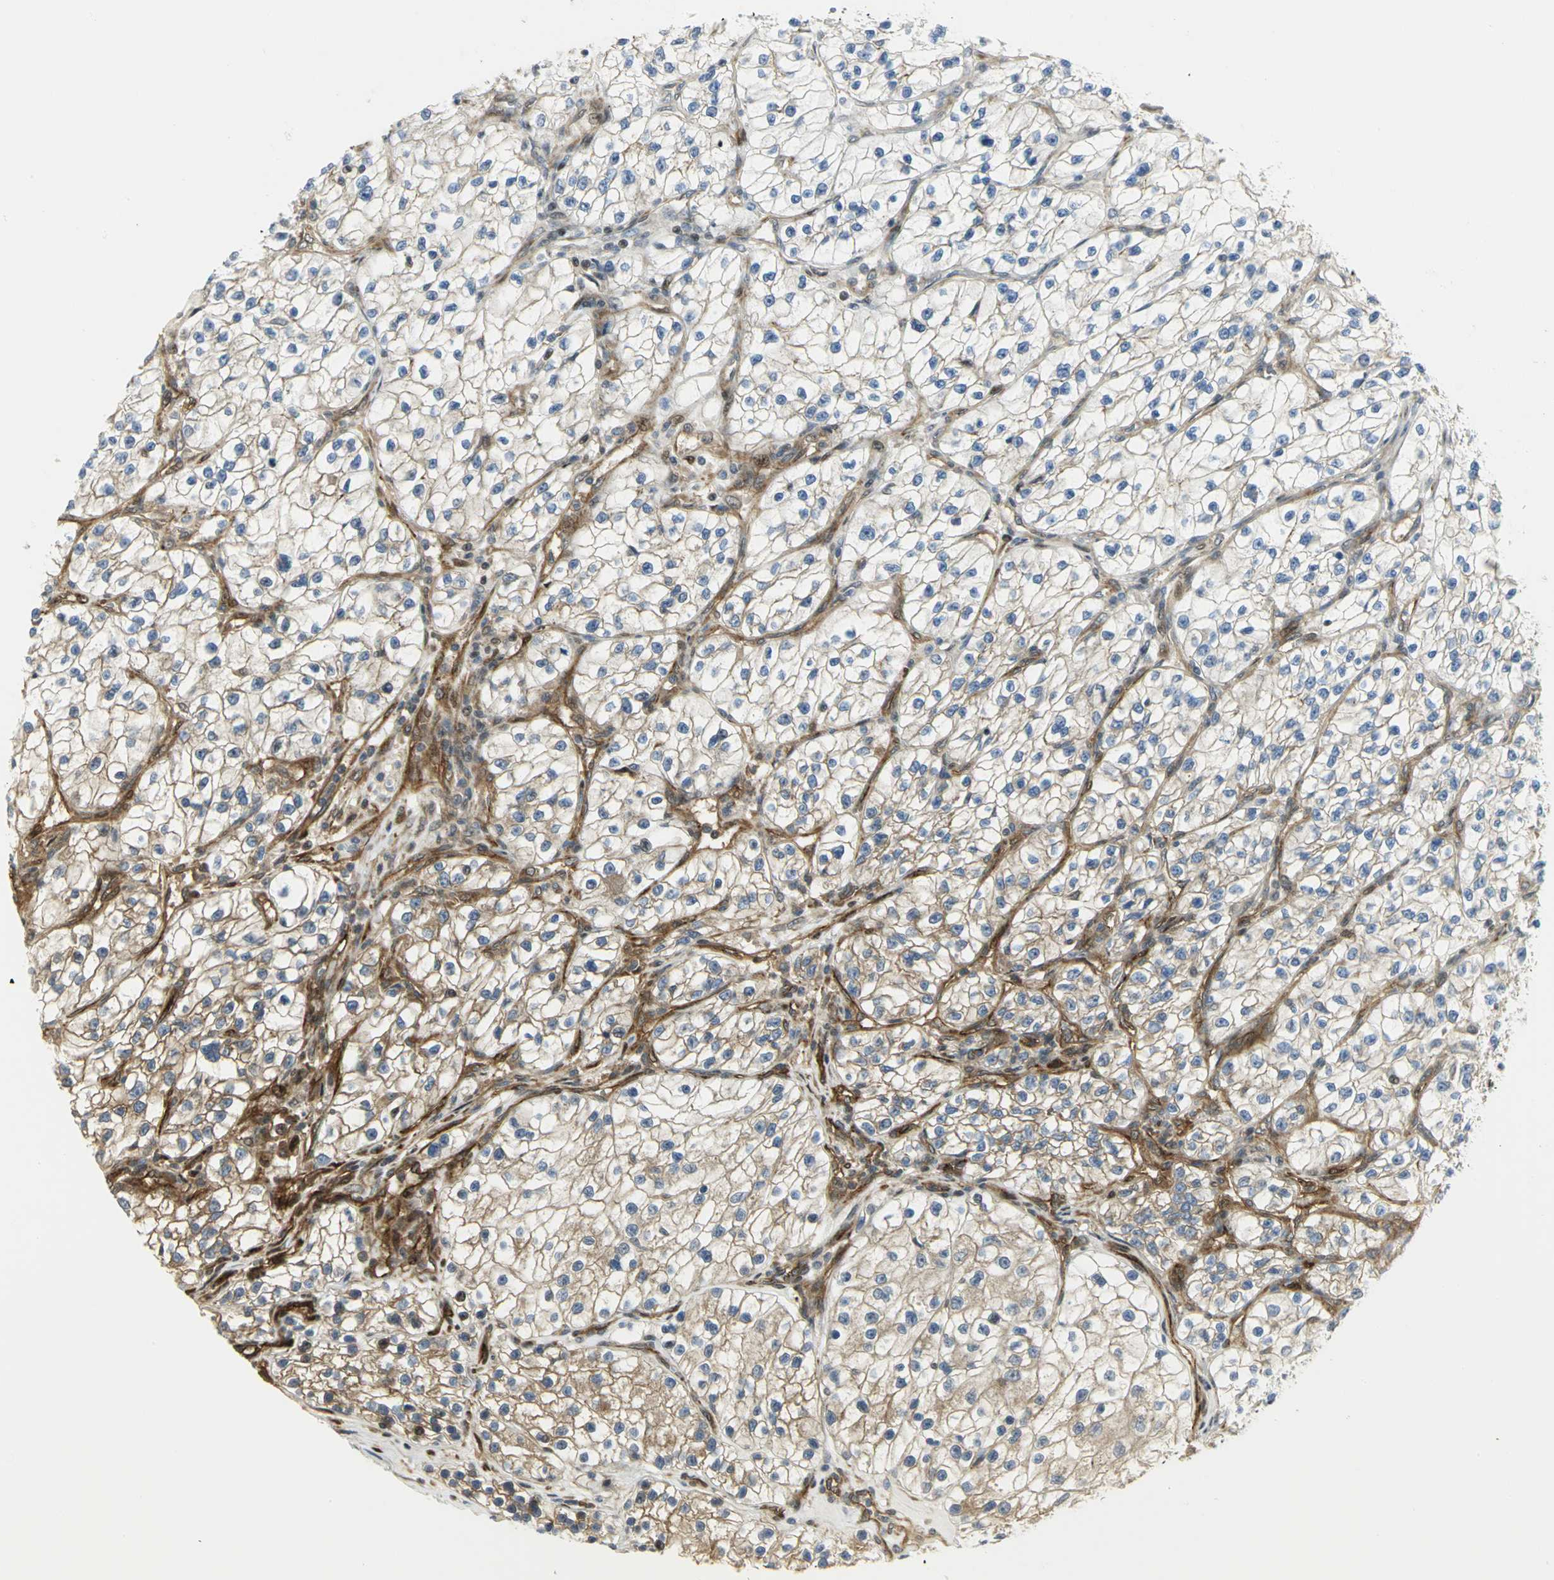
{"staining": {"intensity": "moderate", "quantity": "25%-75%", "location": "cytoplasmic/membranous"}, "tissue": "renal cancer", "cell_type": "Tumor cells", "image_type": "cancer", "snomed": [{"axis": "morphology", "description": "Adenocarcinoma, NOS"}, {"axis": "topography", "description": "Kidney"}], "caption": "Renal cancer (adenocarcinoma) stained for a protein (brown) displays moderate cytoplasmic/membranous positive expression in approximately 25%-75% of tumor cells.", "gene": "EEA1", "patient": {"sex": "female", "age": 57}}